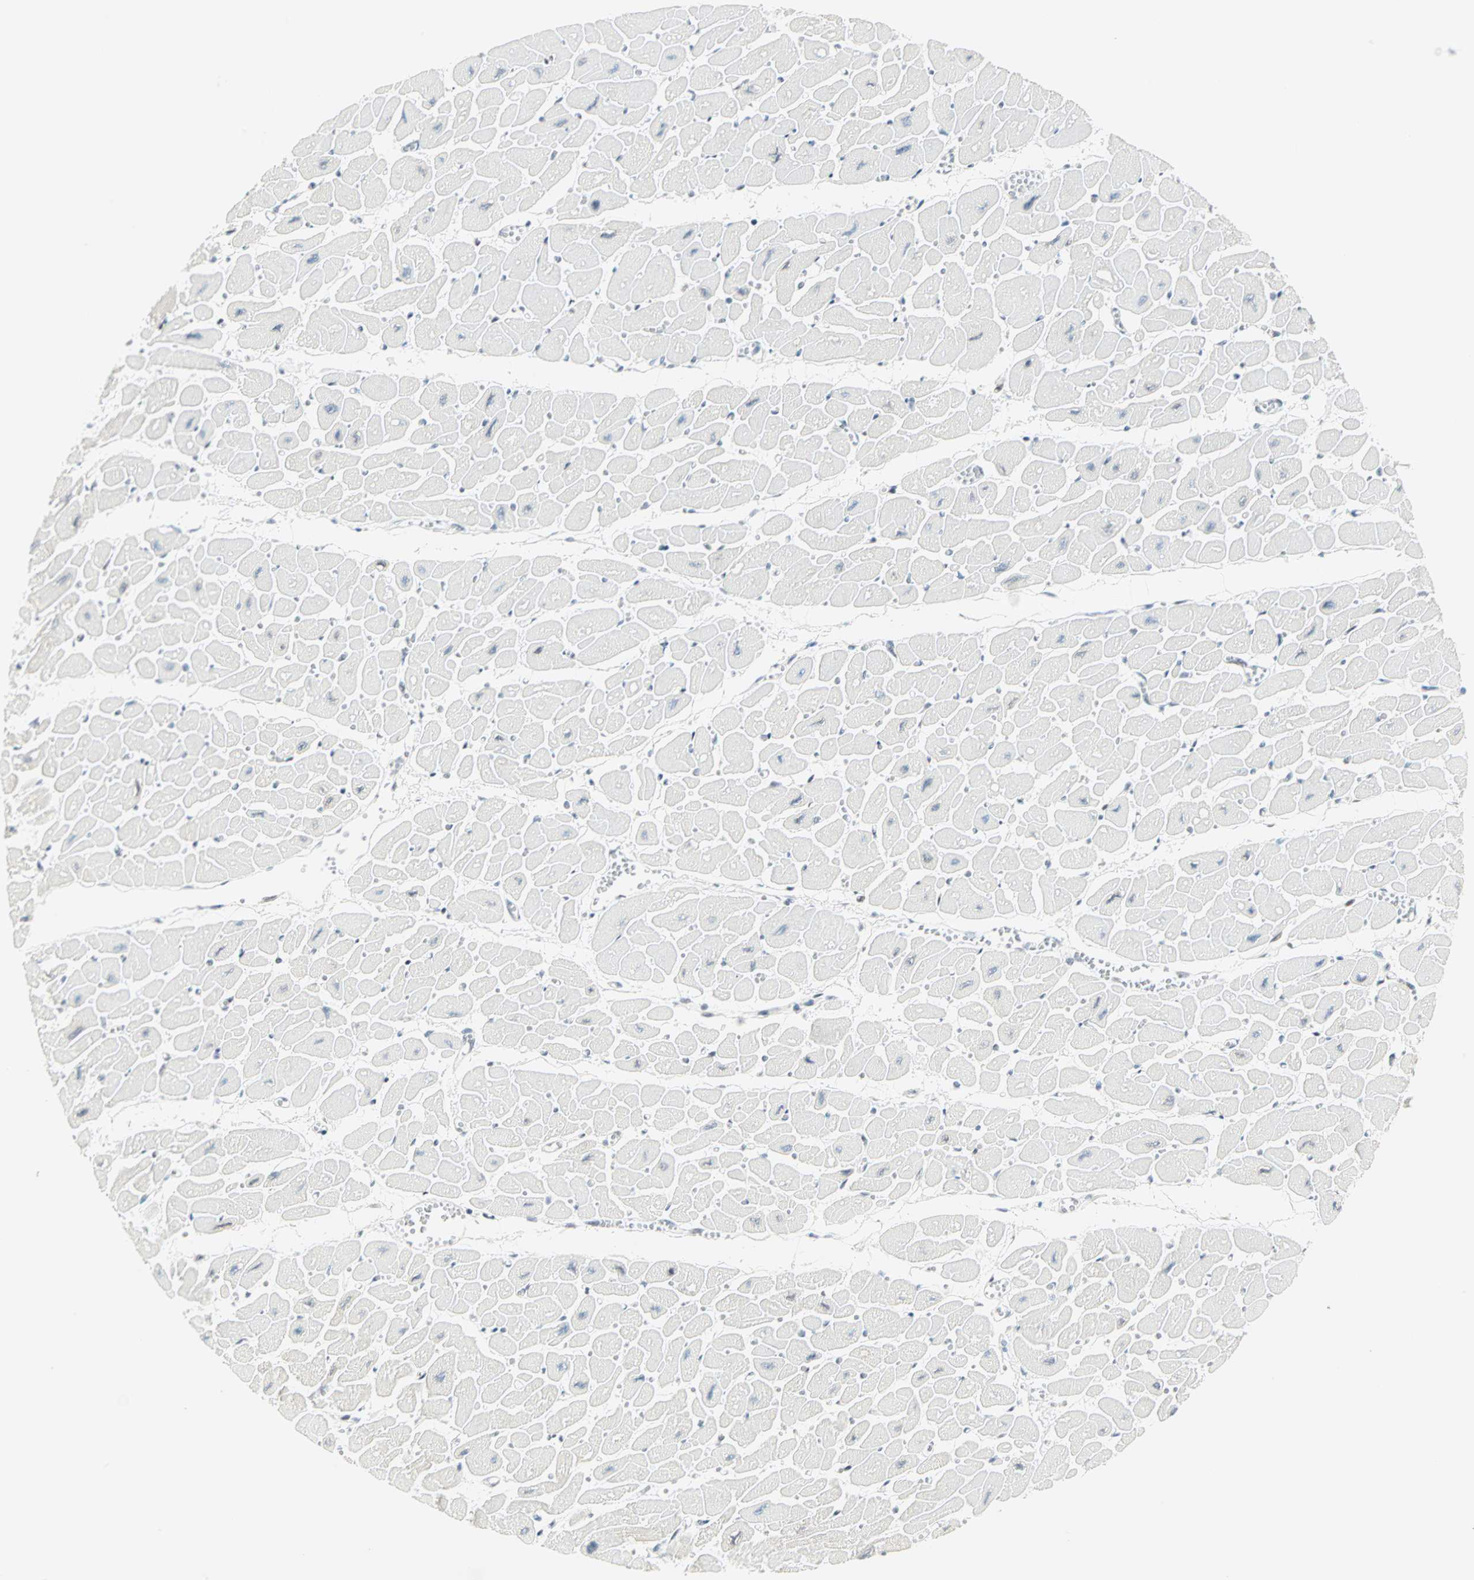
{"staining": {"intensity": "negative", "quantity": "none", "location": "none"}, "tissue": "heart muscle", "cell_type": "Cardiomyocytes", "image_type": "normal", "snomed": [{"axis": "morphology", "description": "Normal tissue, NOS"}, {"axis": "topography", "description": "Heart"}], "caption": "This is a histopathology image of IHC staining of unremarkable heart muscle, which shows no expression in cardiomyocytes.", "gene": "PKNOX1", "patient": {"sex": "female", "age": 54}}